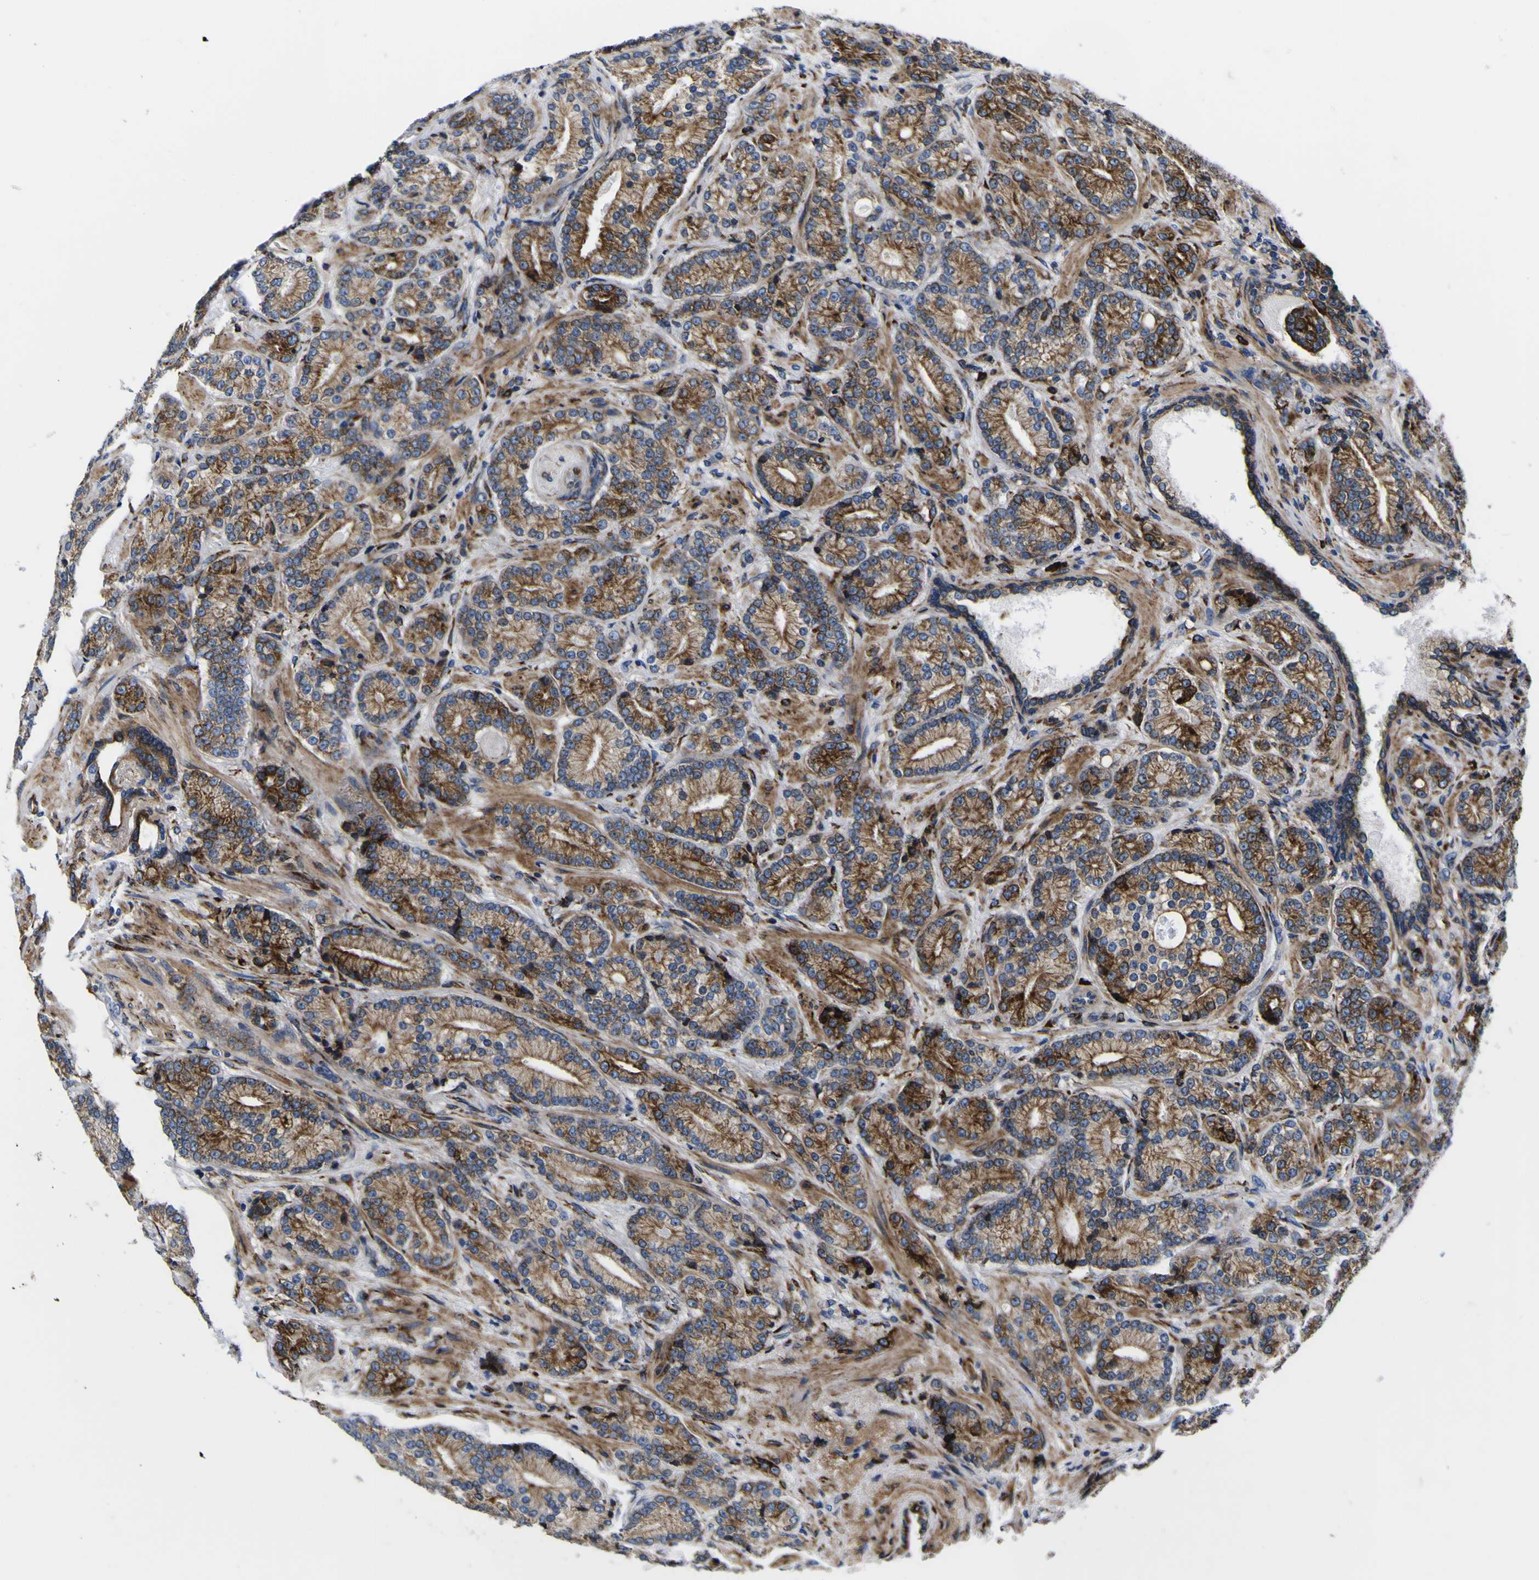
{"staining": {"intensity": "moderate", "quantity": ">75%", "location": "cytoplasmic/membranous"}, "tissue": "prostate cancer", "cell_type": "Tumor cells", "image_type": "cancer", "snomed": [{"axis": "morphology", "description": "Adenocarcinoma, High grade"}, {"axis": "topography", "description": "Prostate"}], "caption": "Adenocarcinoma (high-grade) (prostate) stained with DAB (3,3'-diaminobenzidine) immunohistochemistry reveals medium levels of moderate cytoplasmic/membranous staining in approximately >75% of tumor cells. The staining is performed using DAB brown chromogen to label protein expression. The nuclei are counter-stained blue using hematoxylin.", "gene": "SCD", "patient": {"sex": "male", "age": 61}}